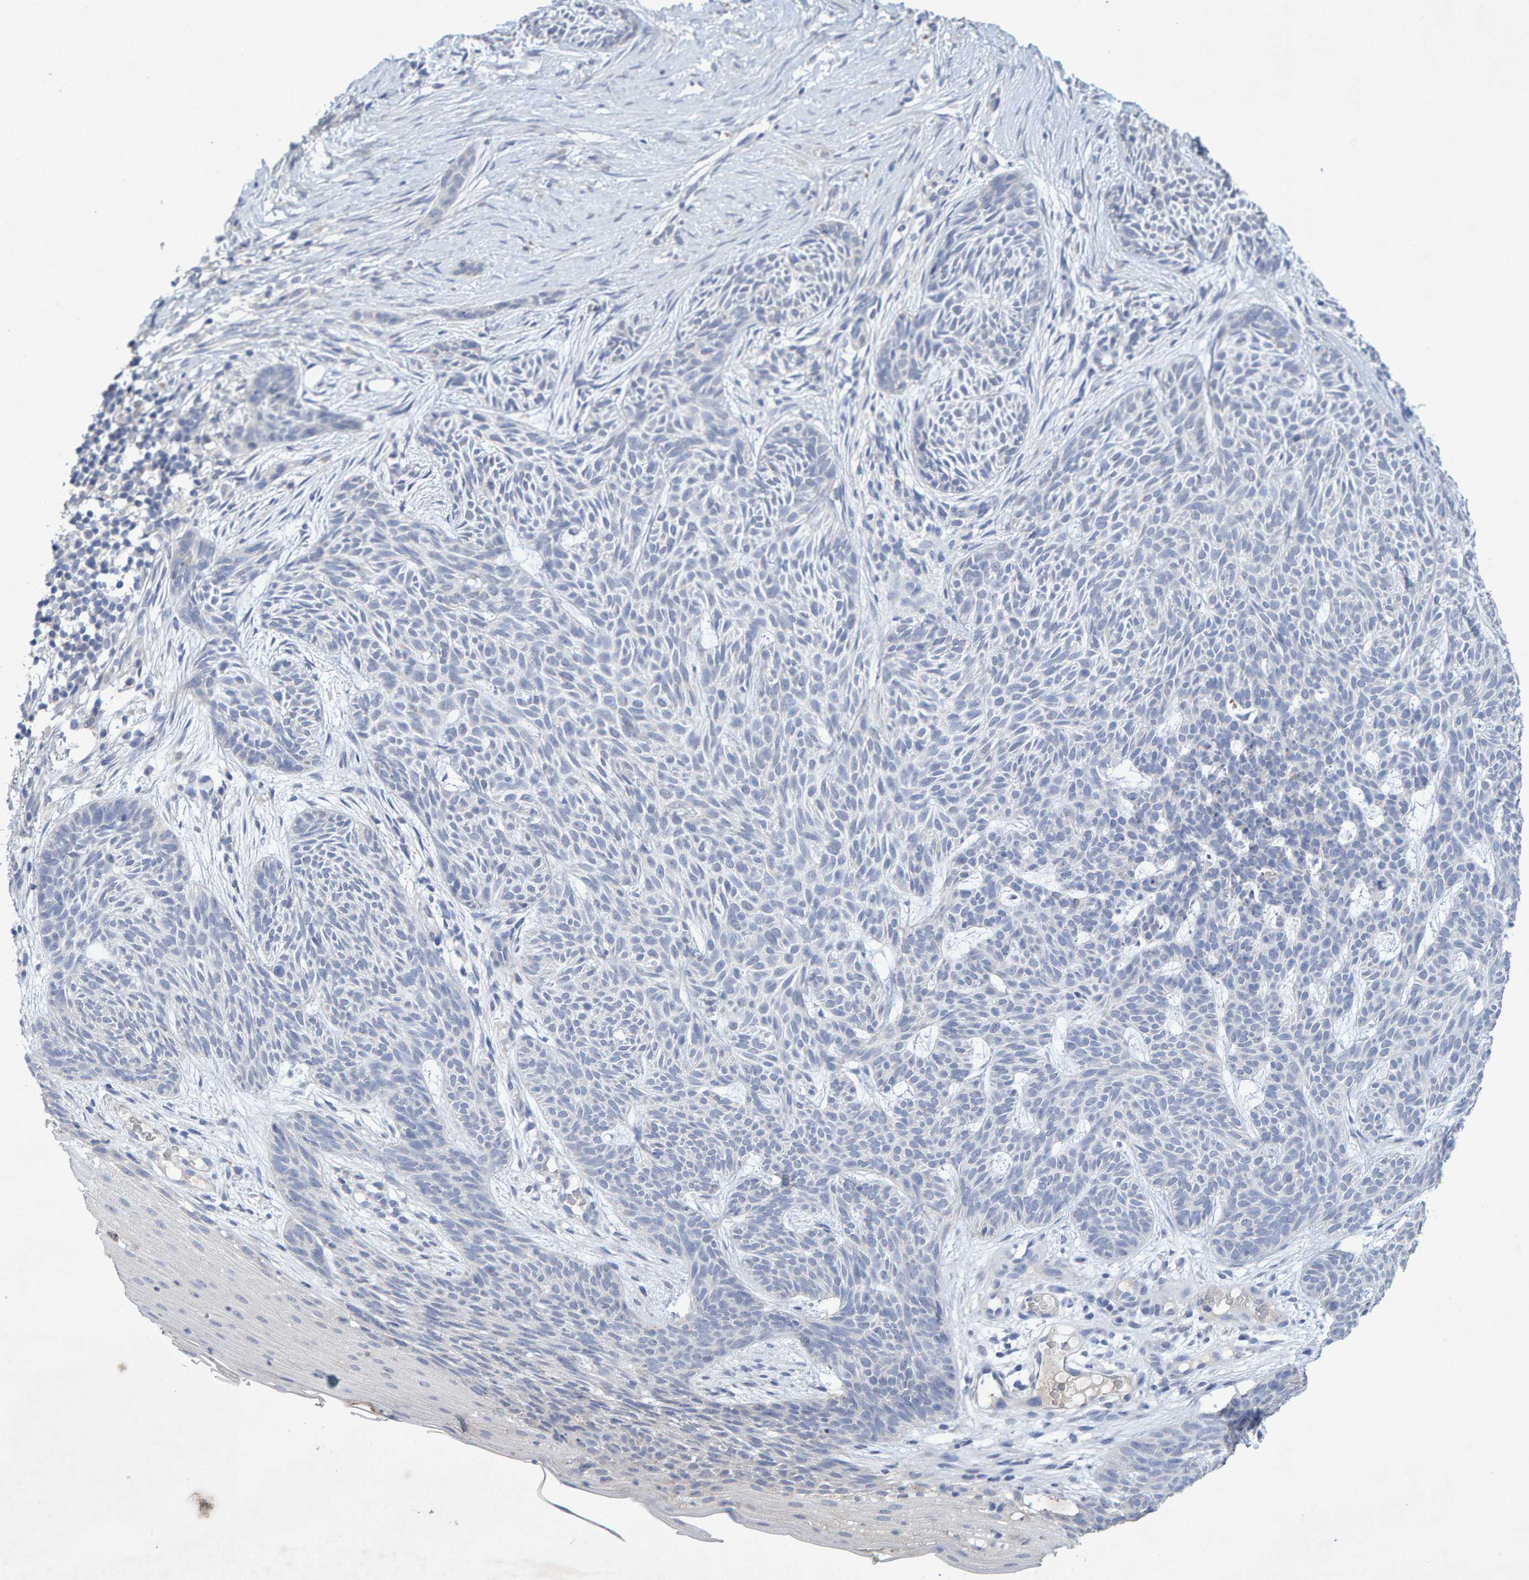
{"staining": {"intensity": "negative", "quantity": "none", "location": "none"}, "tissue": "skin cancer", "cell_type": "Tumor cells", "image_type": "cancer", "snomed": [{"axis": "morphology", "description": "Basal cell carcinoma"}, {"axis": "topography", "description": "Skin"}], "caption": "DAB immunohistochemical staining of skin cancer shows no significant positivity in tumor cells. (IHC, brightfield microscopy, high magnification).", "gene": "CTH", "patient": {"sex": "female", "age": 59}}